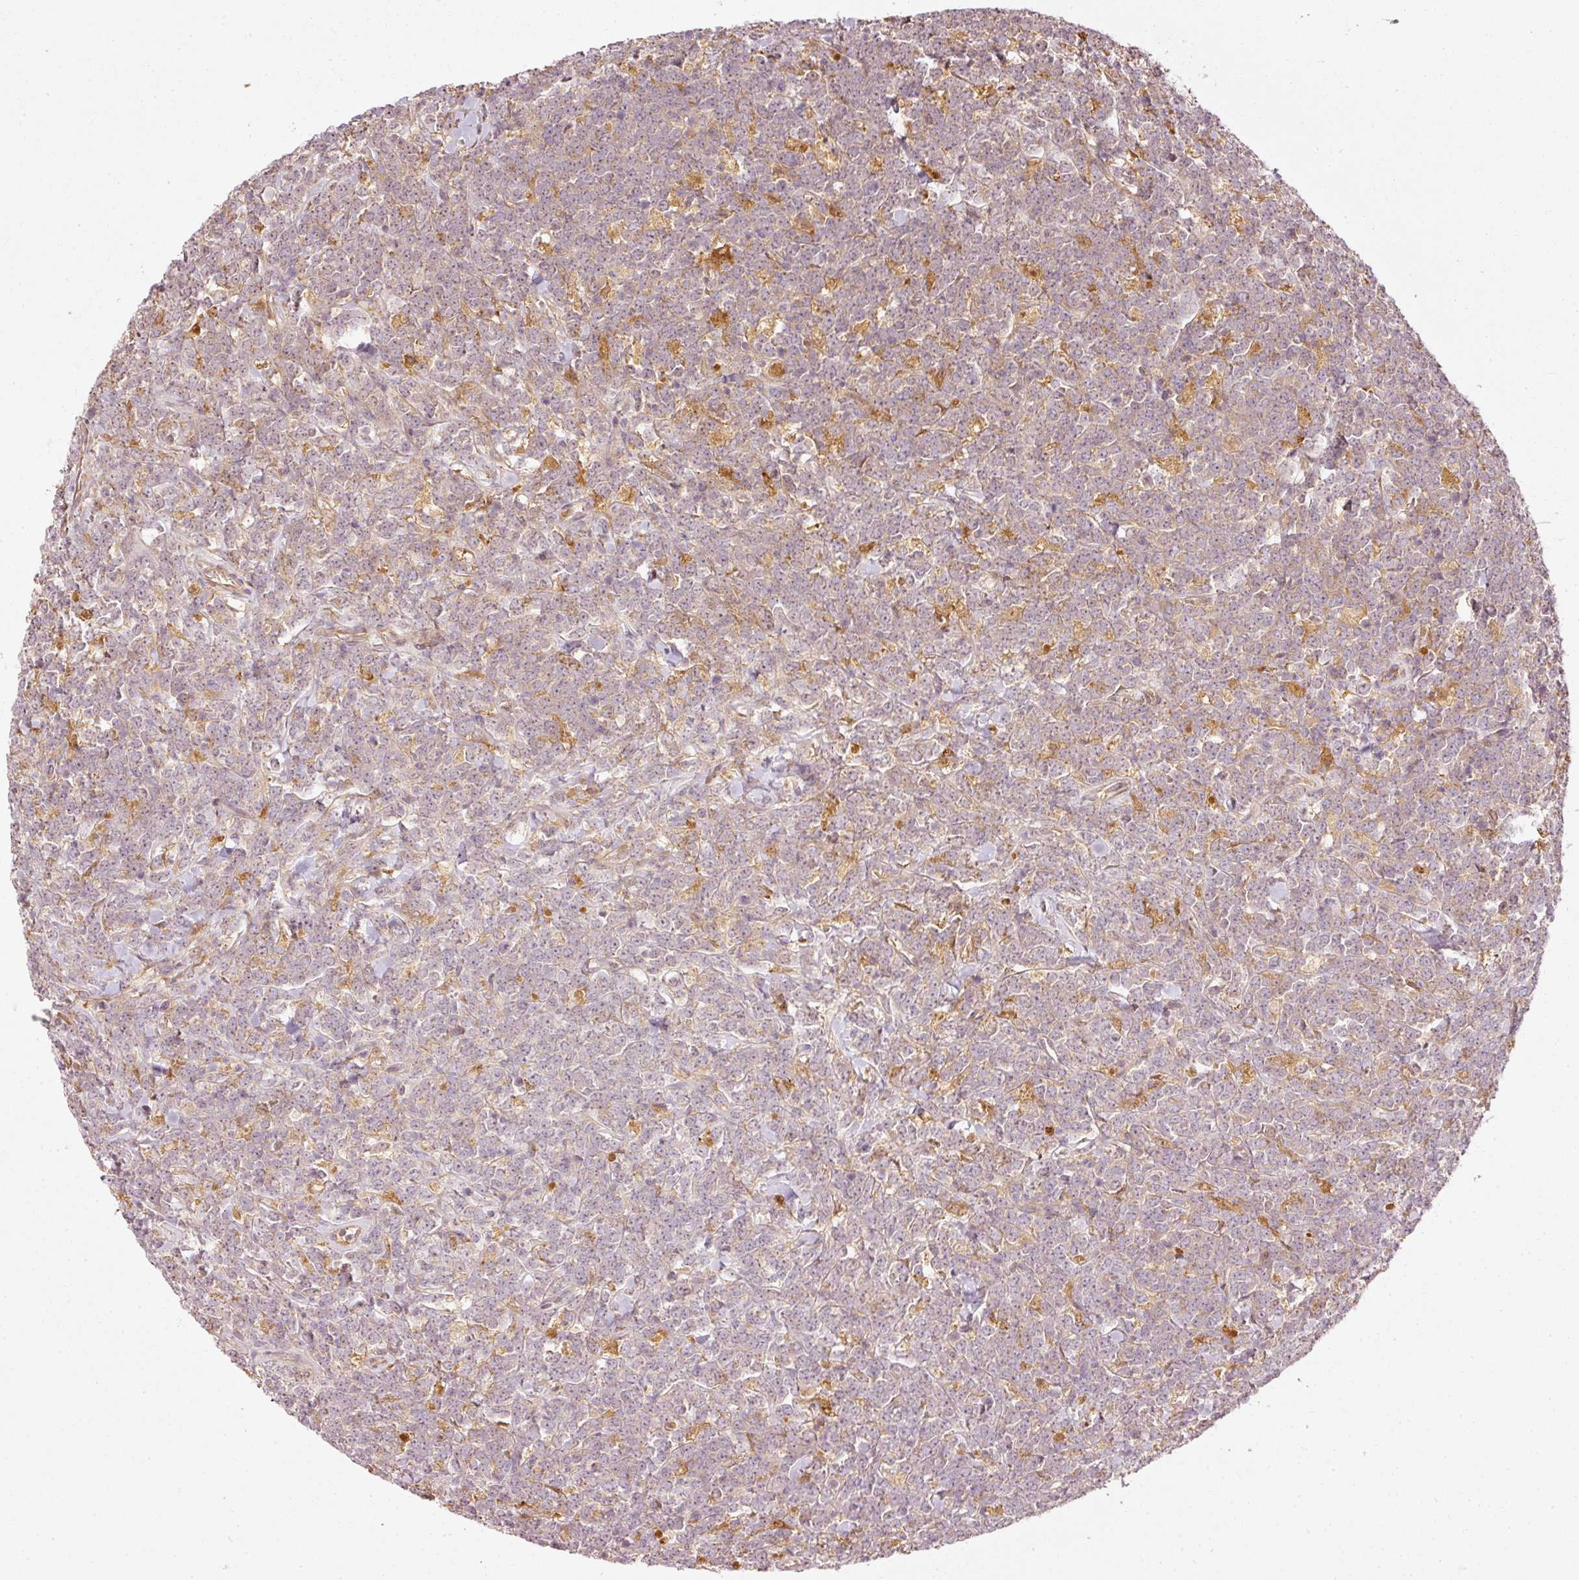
{"staining": {"intensity": "negative", "quantity": "none", "location": "none"}, "tissue": "lymphoma", "cell_type": "Tumor cells", "image_type": "cancer", "snomed": [{"axis": "morphology", "description": "Malignant lymphoma, non-Hodgkin's type, High grade"}, {"axis": "topography", "description": "Small intestine"}], "caption": "DAB immunohistochemical staining of lymphoma shows no significant positivity in tumor cells.", "gene": "SERPING1", "patient": {"sex": "male", "age": 8}}